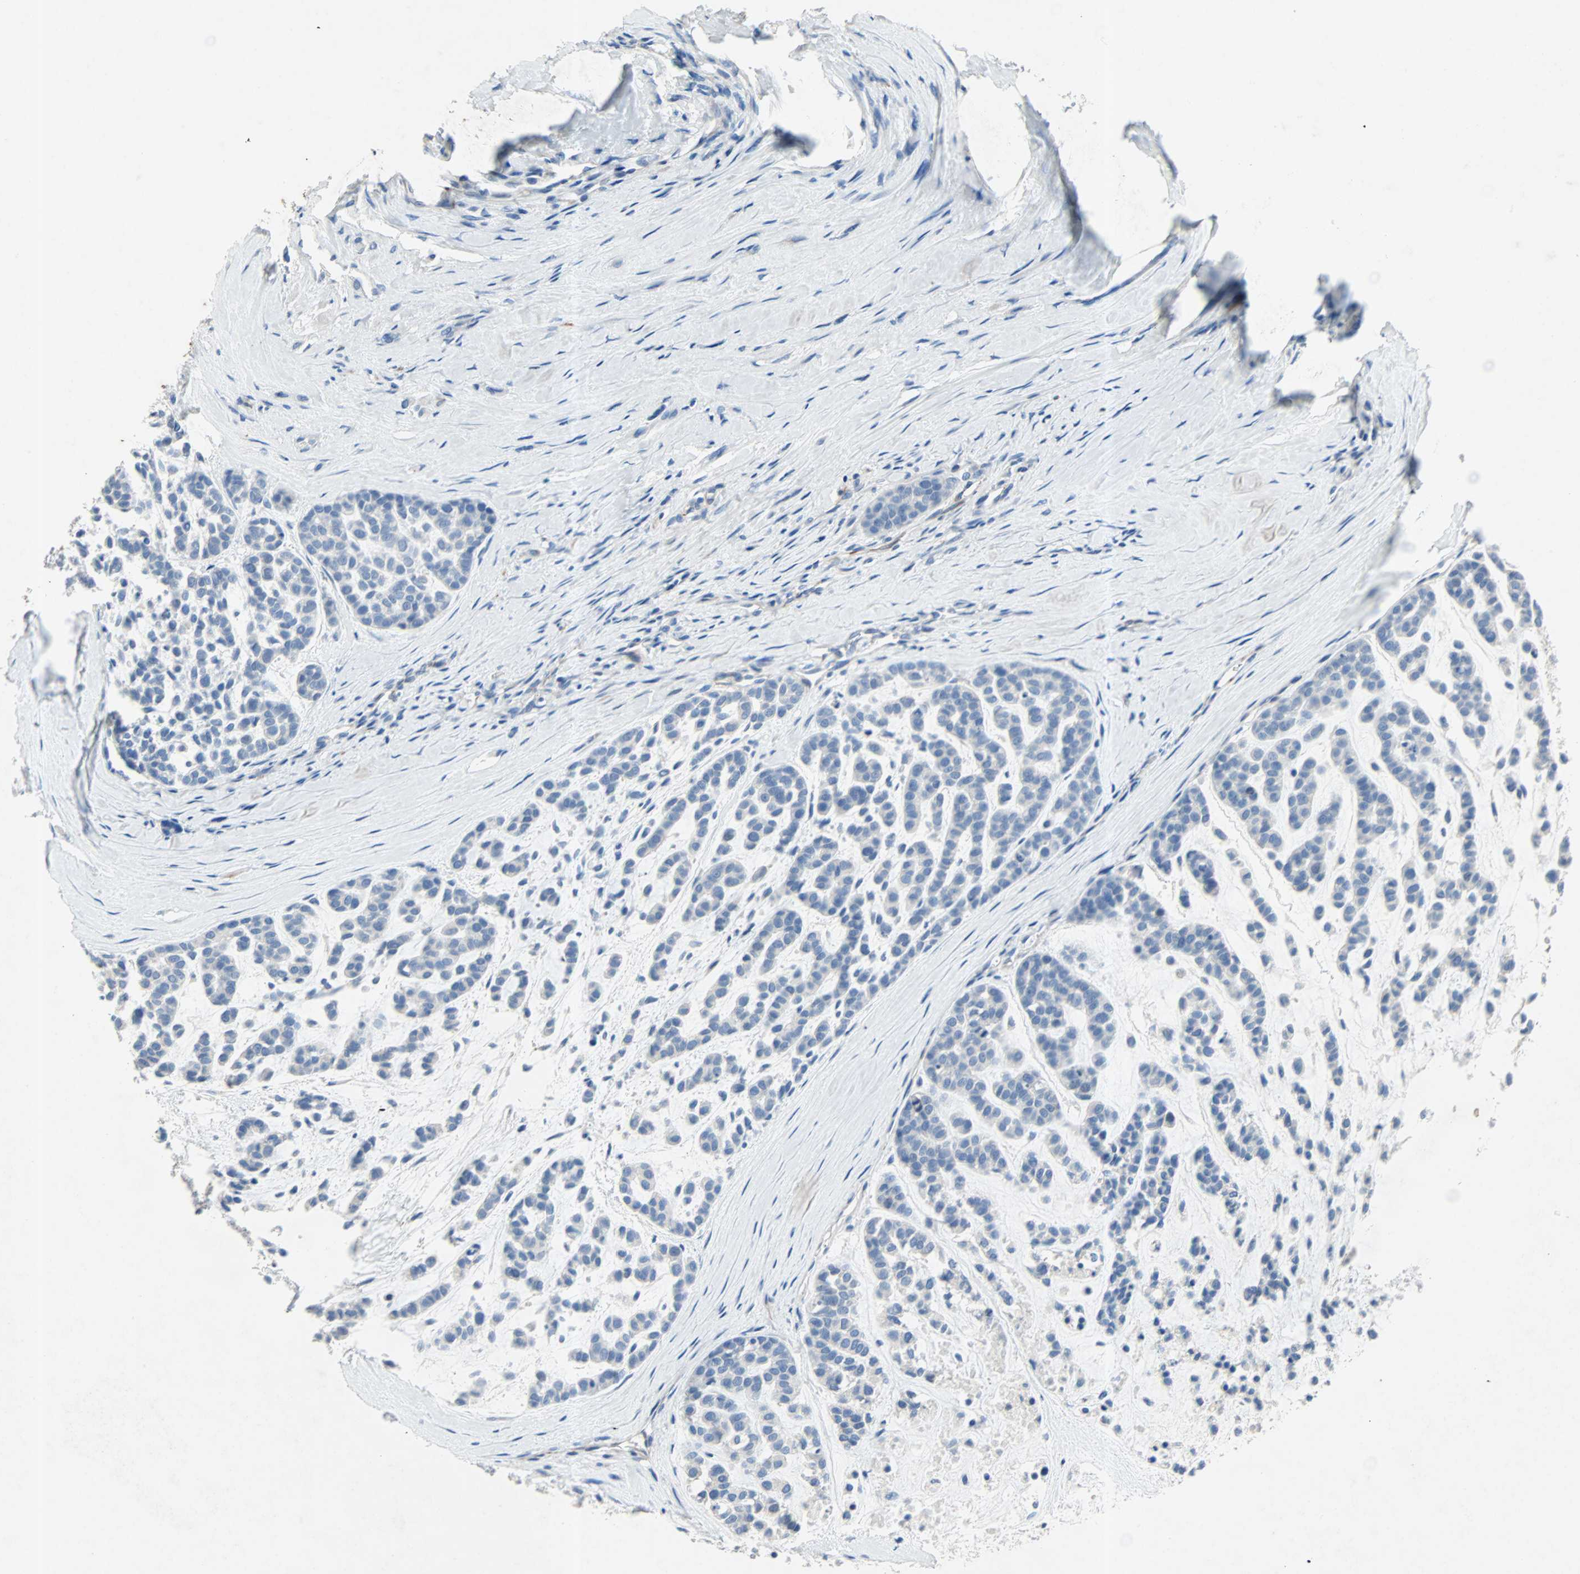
{"staining": {"intensity": "negative", "quantity": "none", "location": "none"}, "tissue": "head and neck cancer", "cell_type": "Tumor cells", "image_type": "cancer", "snomed": [{"axis": "morphology", "description": "Adenocarcinoma, NOS"}, {"axis": "morphology", "description": "Adenoma, NOS"}, {"axis": "topography", "description": "Head-Neck"}], "caption": "The IHC micrograph has no significant positivity in tumor cells of head and neck adenocarcinoma tissue.", "gene": "PCDHB2", "patient": {"sex": "female", "age": 55}}